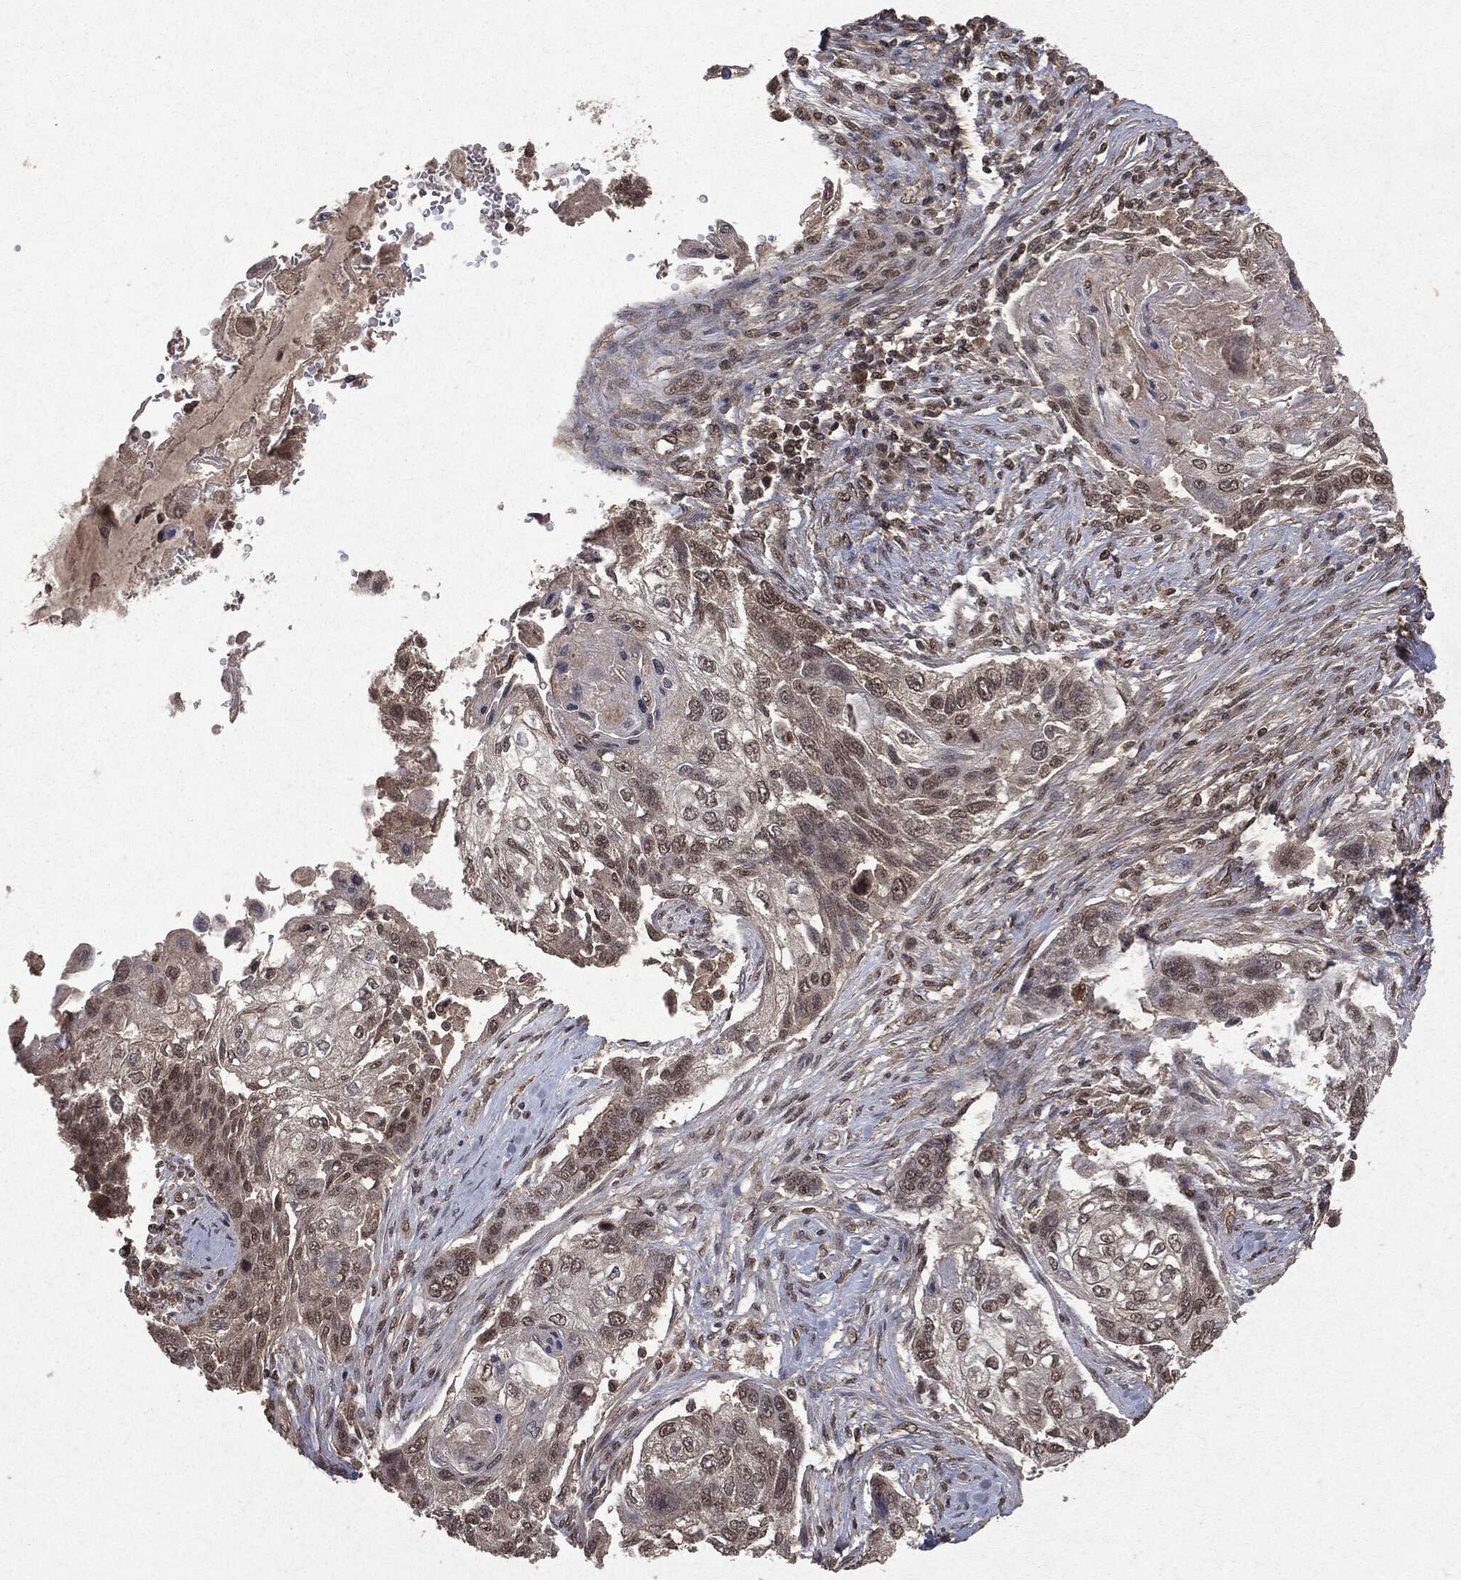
{"staining": {"intensity": "weak", "quantity": "<25%", "location": "nuclear"}, "tissue": "lung cancer", "cell_type": "Tumor cells", "image_type": "cancer", "snomed": [{"axis": "morphology", "description": "Normal tissue, NOS"}, {"axis": "morphology", "description": "Squamous cell carcinoma, NOS"}, {"axis": "topography", "description": "Bronchus"}, {"axis": "topography", "description": "Lung"}], "caption": "There is no significant staining in tumor cells of lung cancer (squamous cell carcinoma). (Immunohistochemistry (ihc), brightfield microscopy, high magnification).", "gene": "PEBP1", "patient": {"sex": "male", "age": 69}}